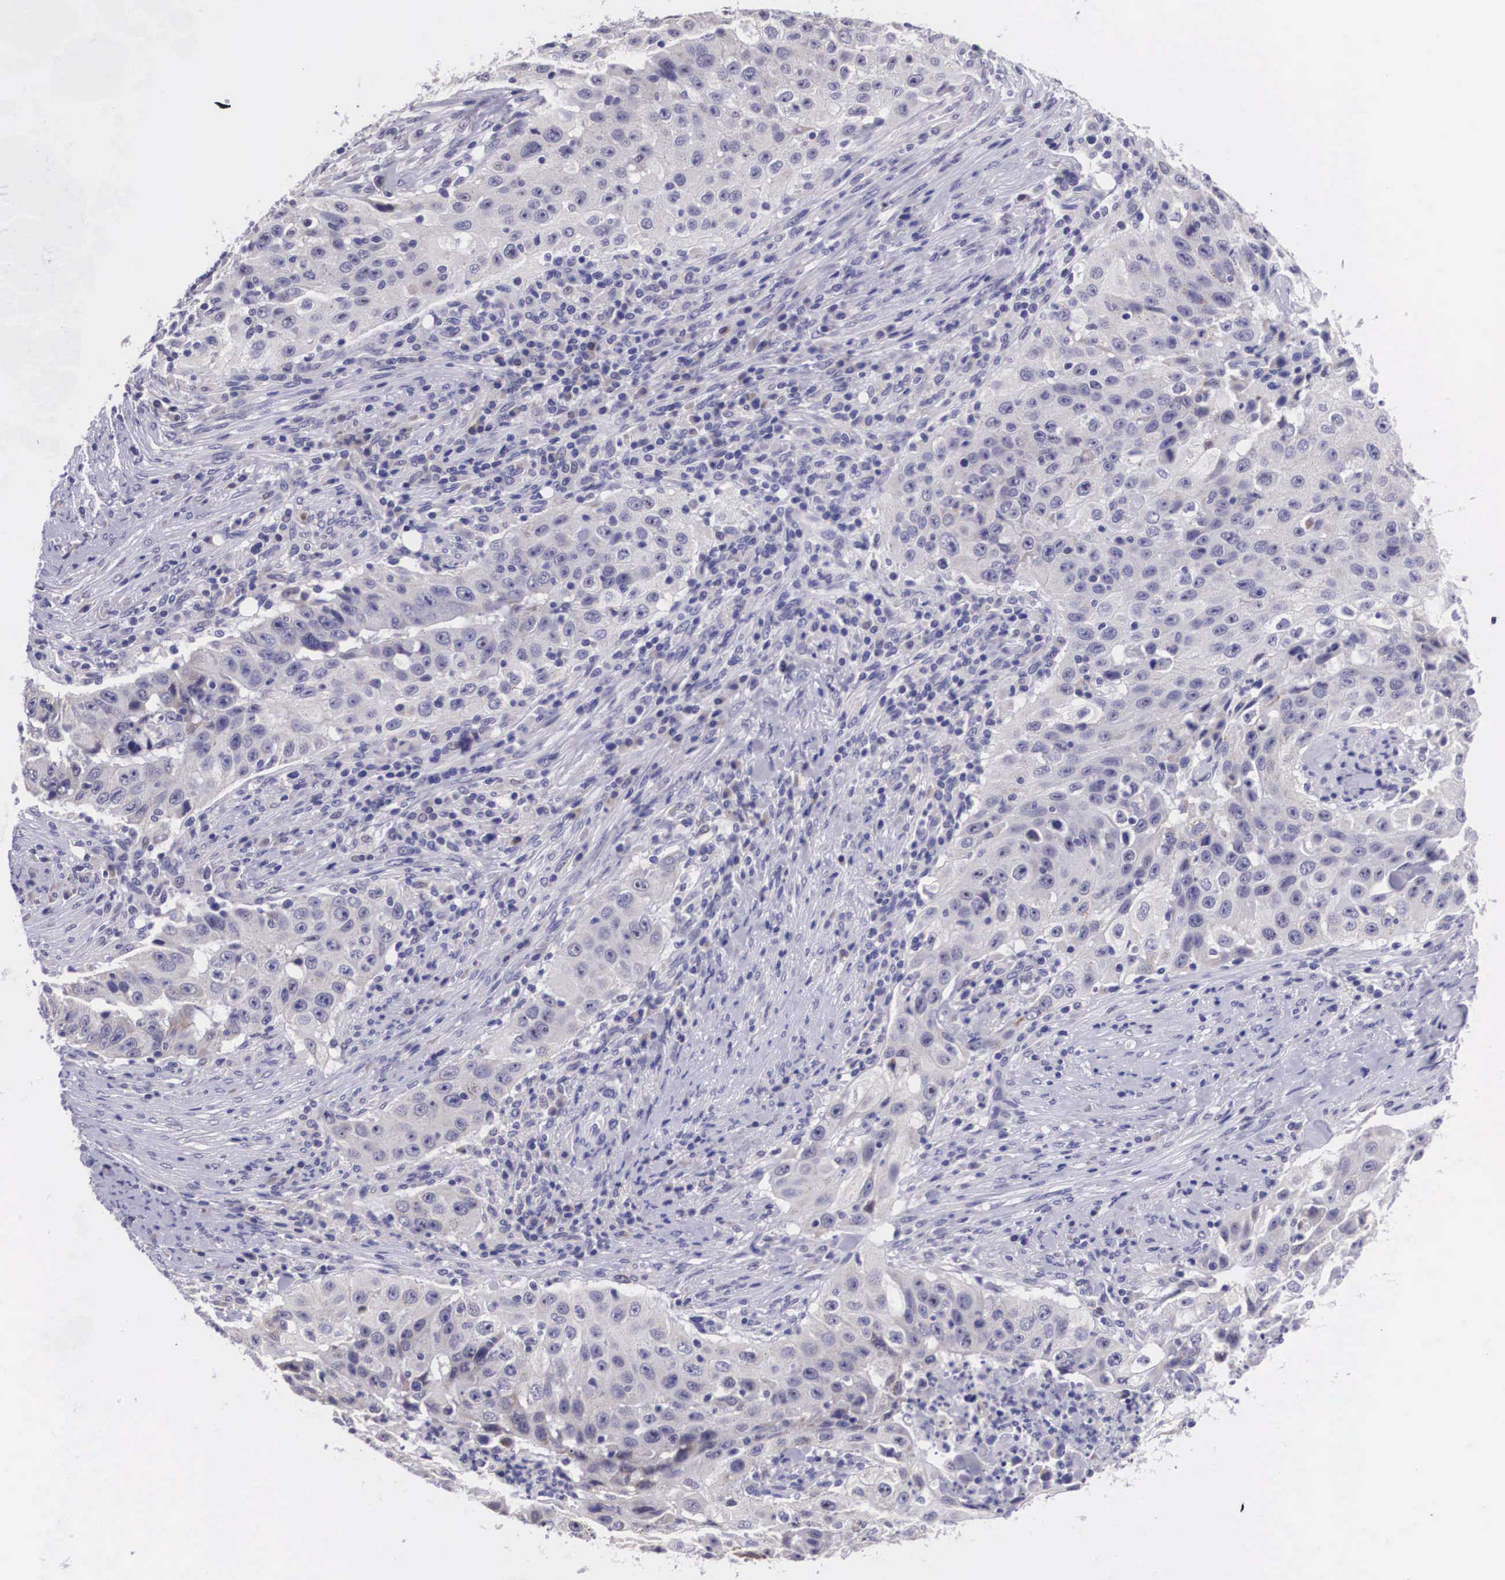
{"staining": {"intensity": "negative", "quantity": "none", "location": "none"}, "tissue": "lung cancer", "cell_type": "Tumor cells", "image_type": "cancer", "snomed": [{"axis": "morphology", "description": "Squamous cell carcinoma, NOS"}, {"axis": "topography", "description": "Lung"}], "caption": "DAB (3,3'-diaminobenzidine) immunohistochemical staining of human squamous cell carcinoma (lung) displays no significant expression in tumor cells.", "gene": "ARG2", "patient": {"sex": "male", "age": 64}}